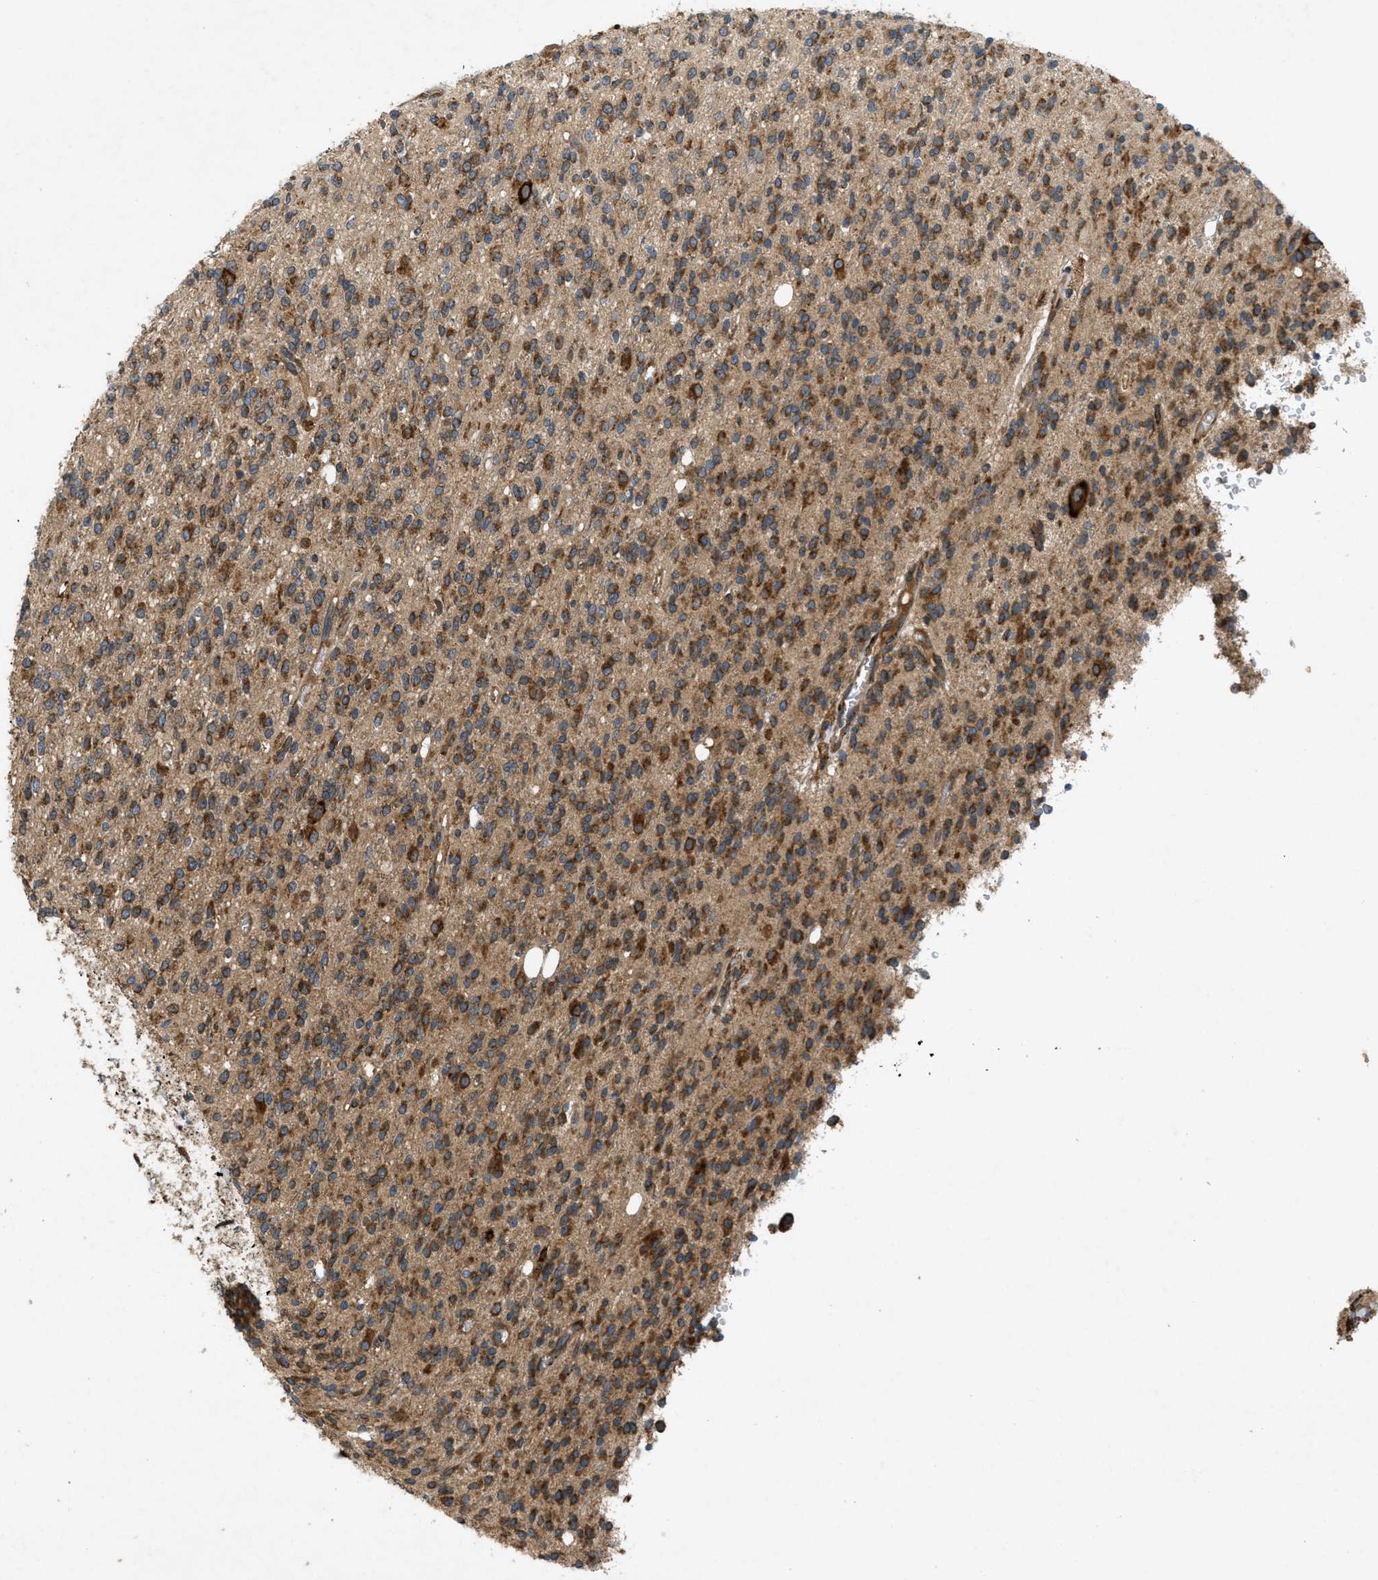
{"staining": {"intensity": "moderate", "quantity": ">75%", "location": "cytoplasmic/membranous"}, "tissue": "glioma", "cell_type": "Tumor cells", "image_type": "cancer", "snomed": [{"axis": "morphology", "description": "Glioma, malignant, High grade"}, {"axis": "topography", "description": "Brain"}], "caption": "Glioma stained for a protein (brown) displays moderate cytoplasmic/membranous positive staining in approximately >75% of tumor cells.", "gene": "PCDH18", "patient": {"sex": "male", "age": 34}}